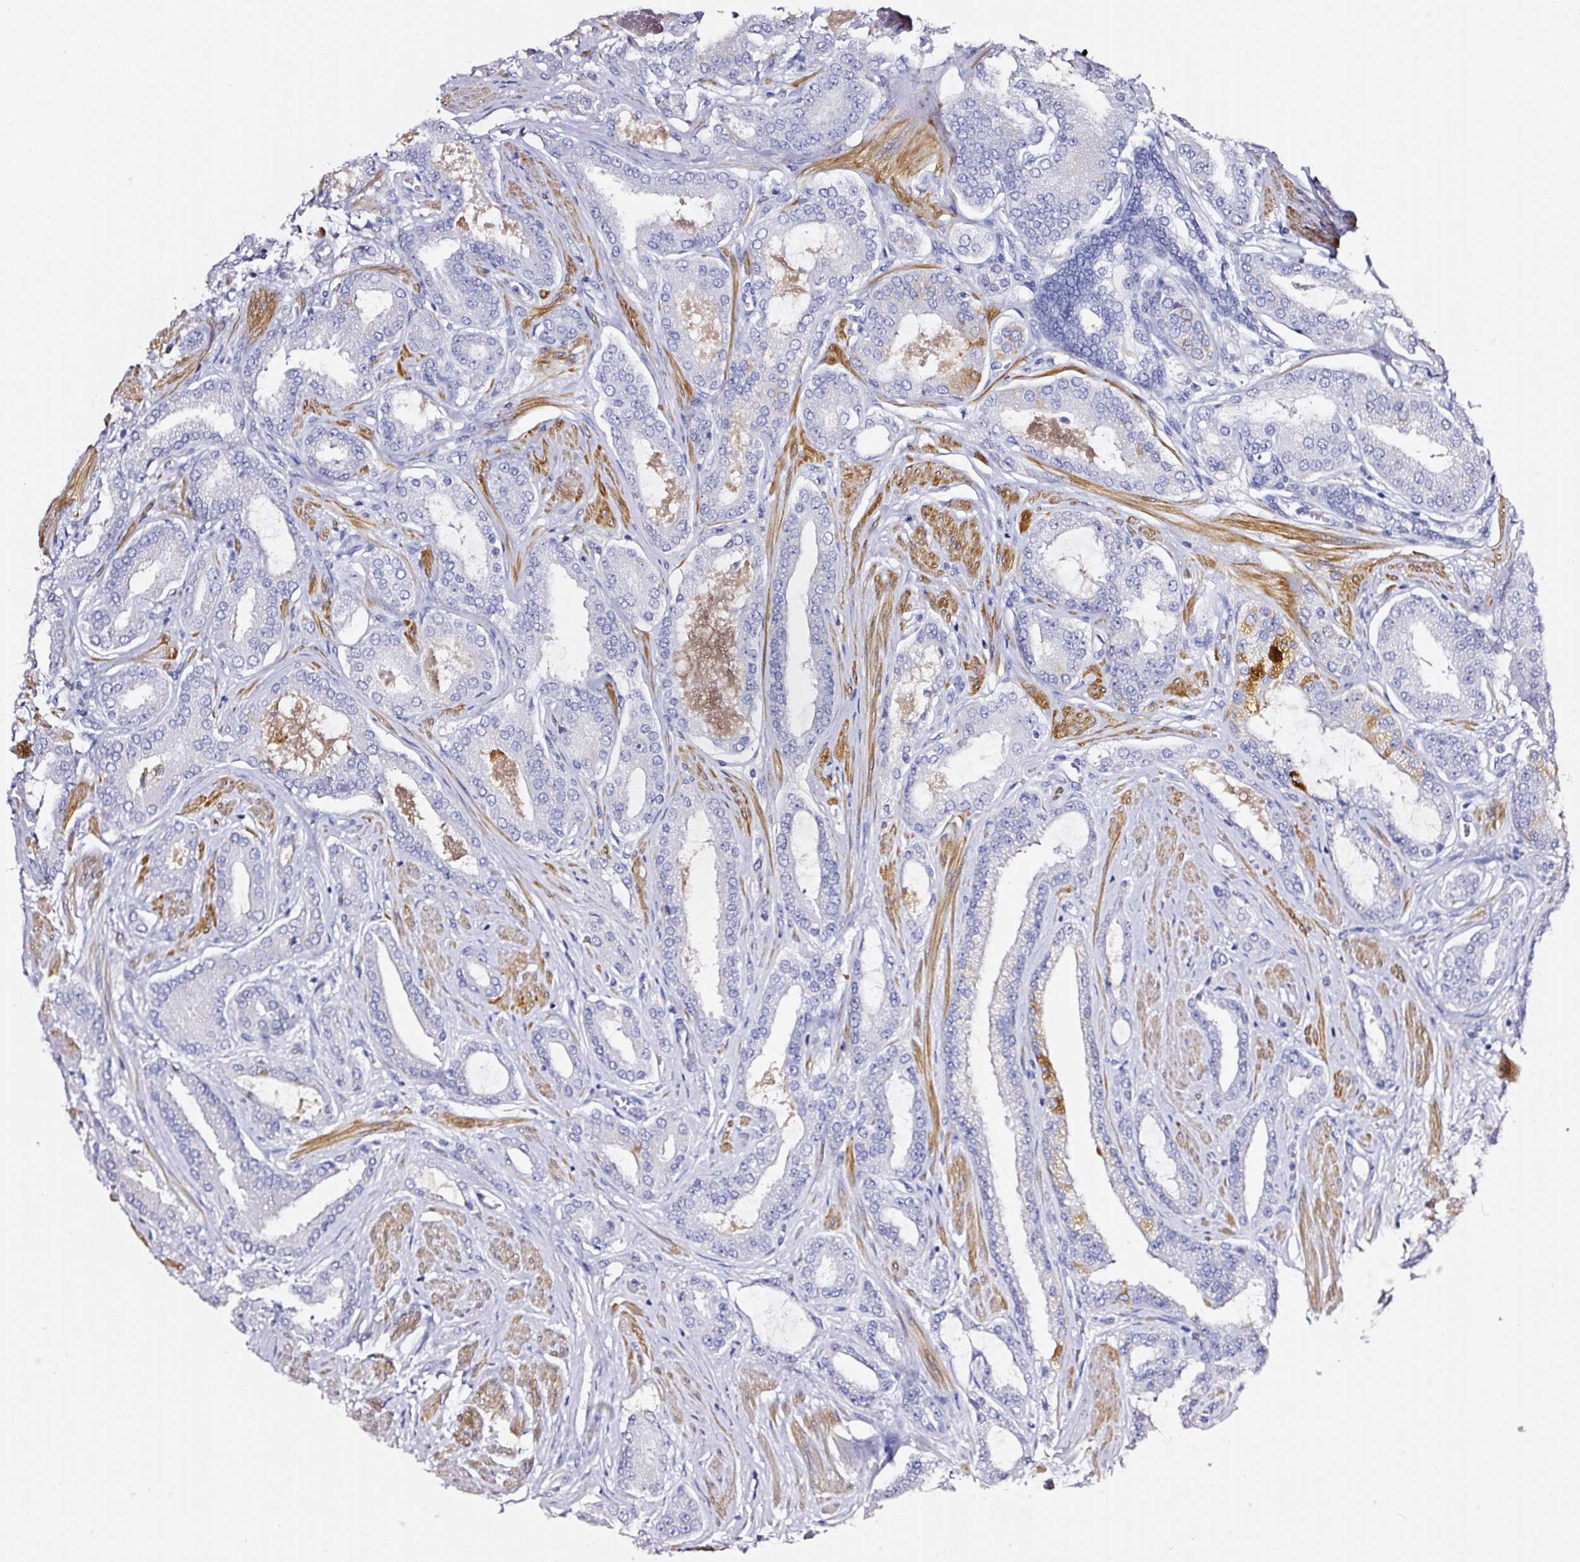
{"staining": {"intensity": "negative", "quantity": "none", "location": "none"}, "tissue": "prostate cancer", "cell_type": "Tumor cells", "image_type": "cancer", "snomed": [{"axis": "morphology", "description": "Adenocarcinoma, Low grade"}, {"axis": "topography", "description": "Prostate"}], "caption": "Prostate low-grade adenocarcinoma stained for a protein using IHC demonstrates no expression tumor cells.", "gene": "CYB561A3", "patient": {"sex": "male", "age": 42}}